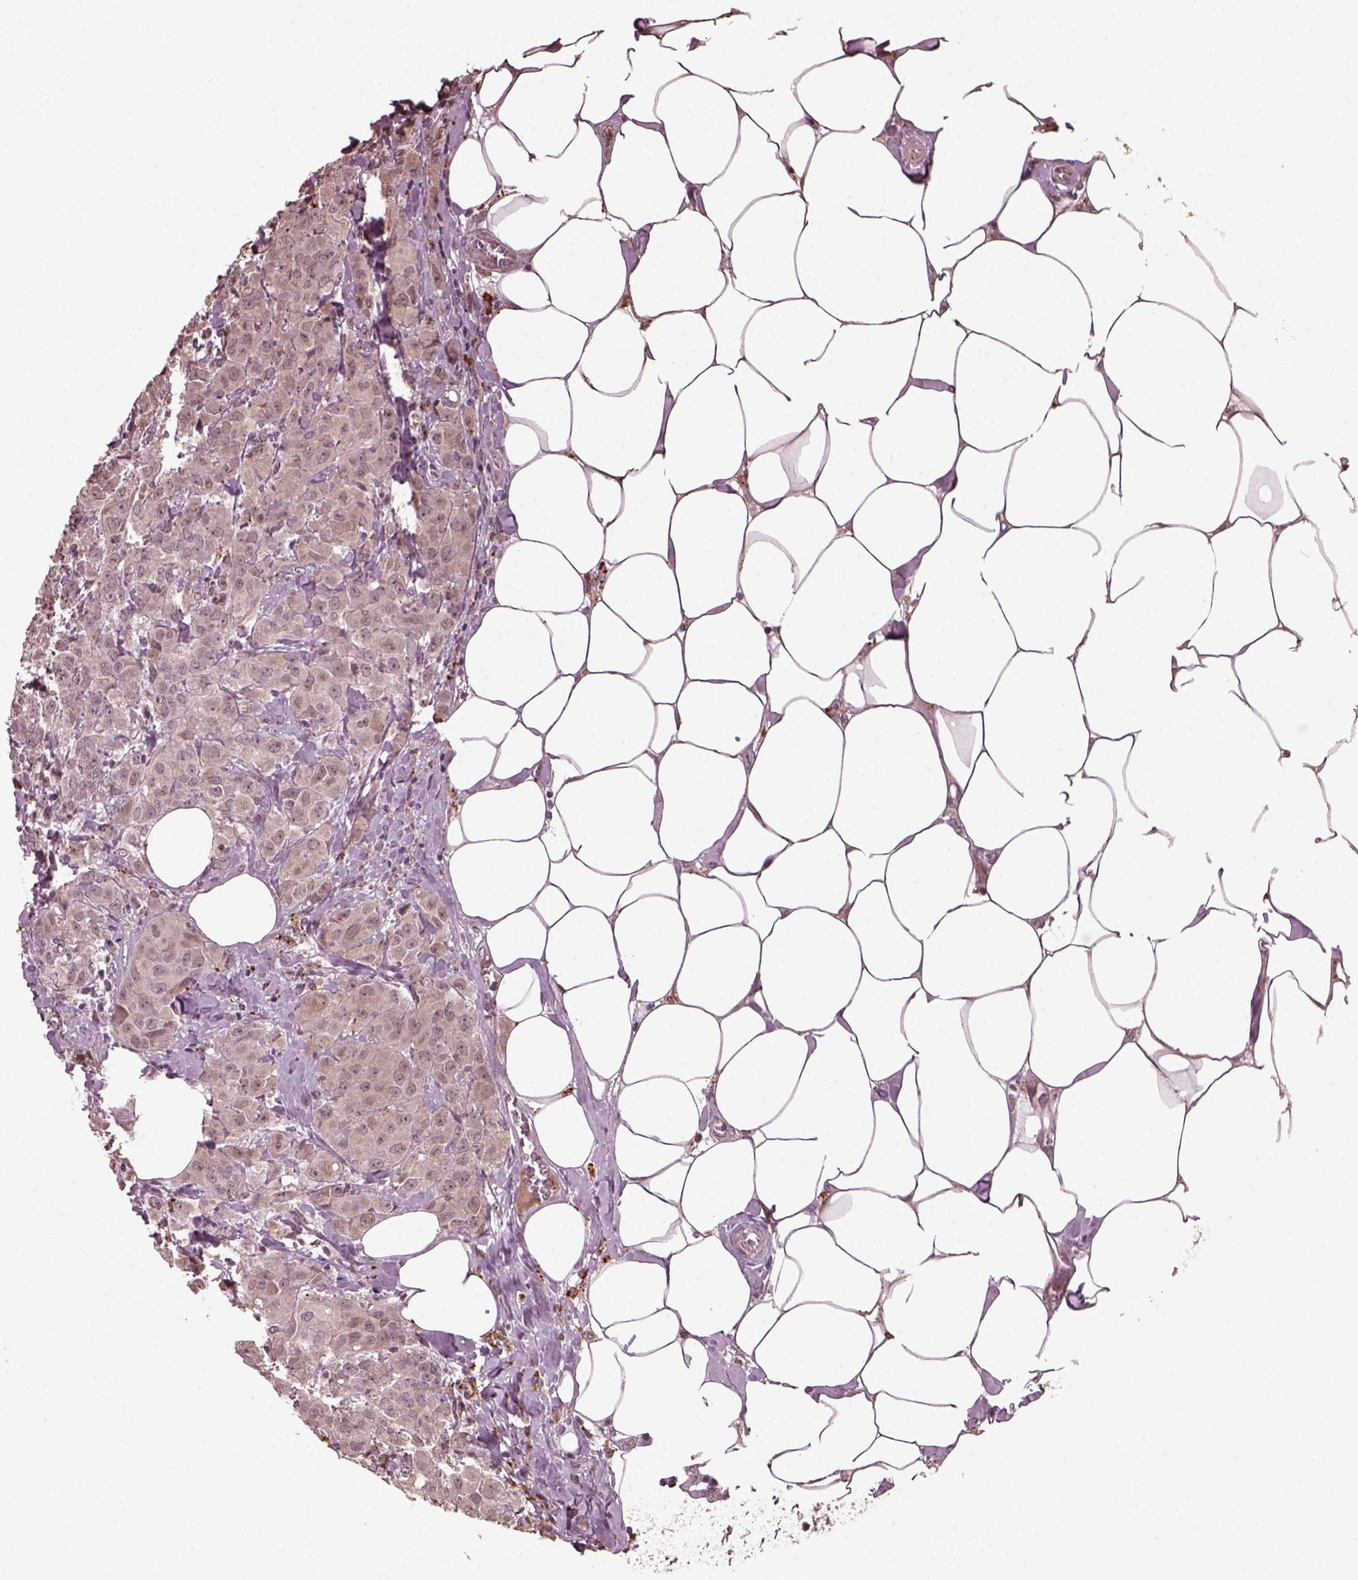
{"staining": {"intensity": "weak", "quantity": "<25%", "location": "cytoplasmic/membranous"}, "tissue": "breast cancer", "cell_type": "Tumor cells", "image_type": "cancer", "snomed": [{"axis": "morphology", "description": "Normal tissue, NOS"}, {"axis": "morphology", "description": "Duct carcinoma"}, {"axis": "topography", "description": "Breast"}], "caption": "DAB (3,3'-diaminobenzidine) immunohistochemical staining of breast cancer (infiltrating ductal carcinoma) shows no significant positivity in tumor cells. The staining was performed using DAB to visualize the protein expression in brown, while the nuclei were stained in blue with hematoxylin (Magnification: 20x).", "gene": "RUFY3", "patient": {"sex": "female", "age": 43}}